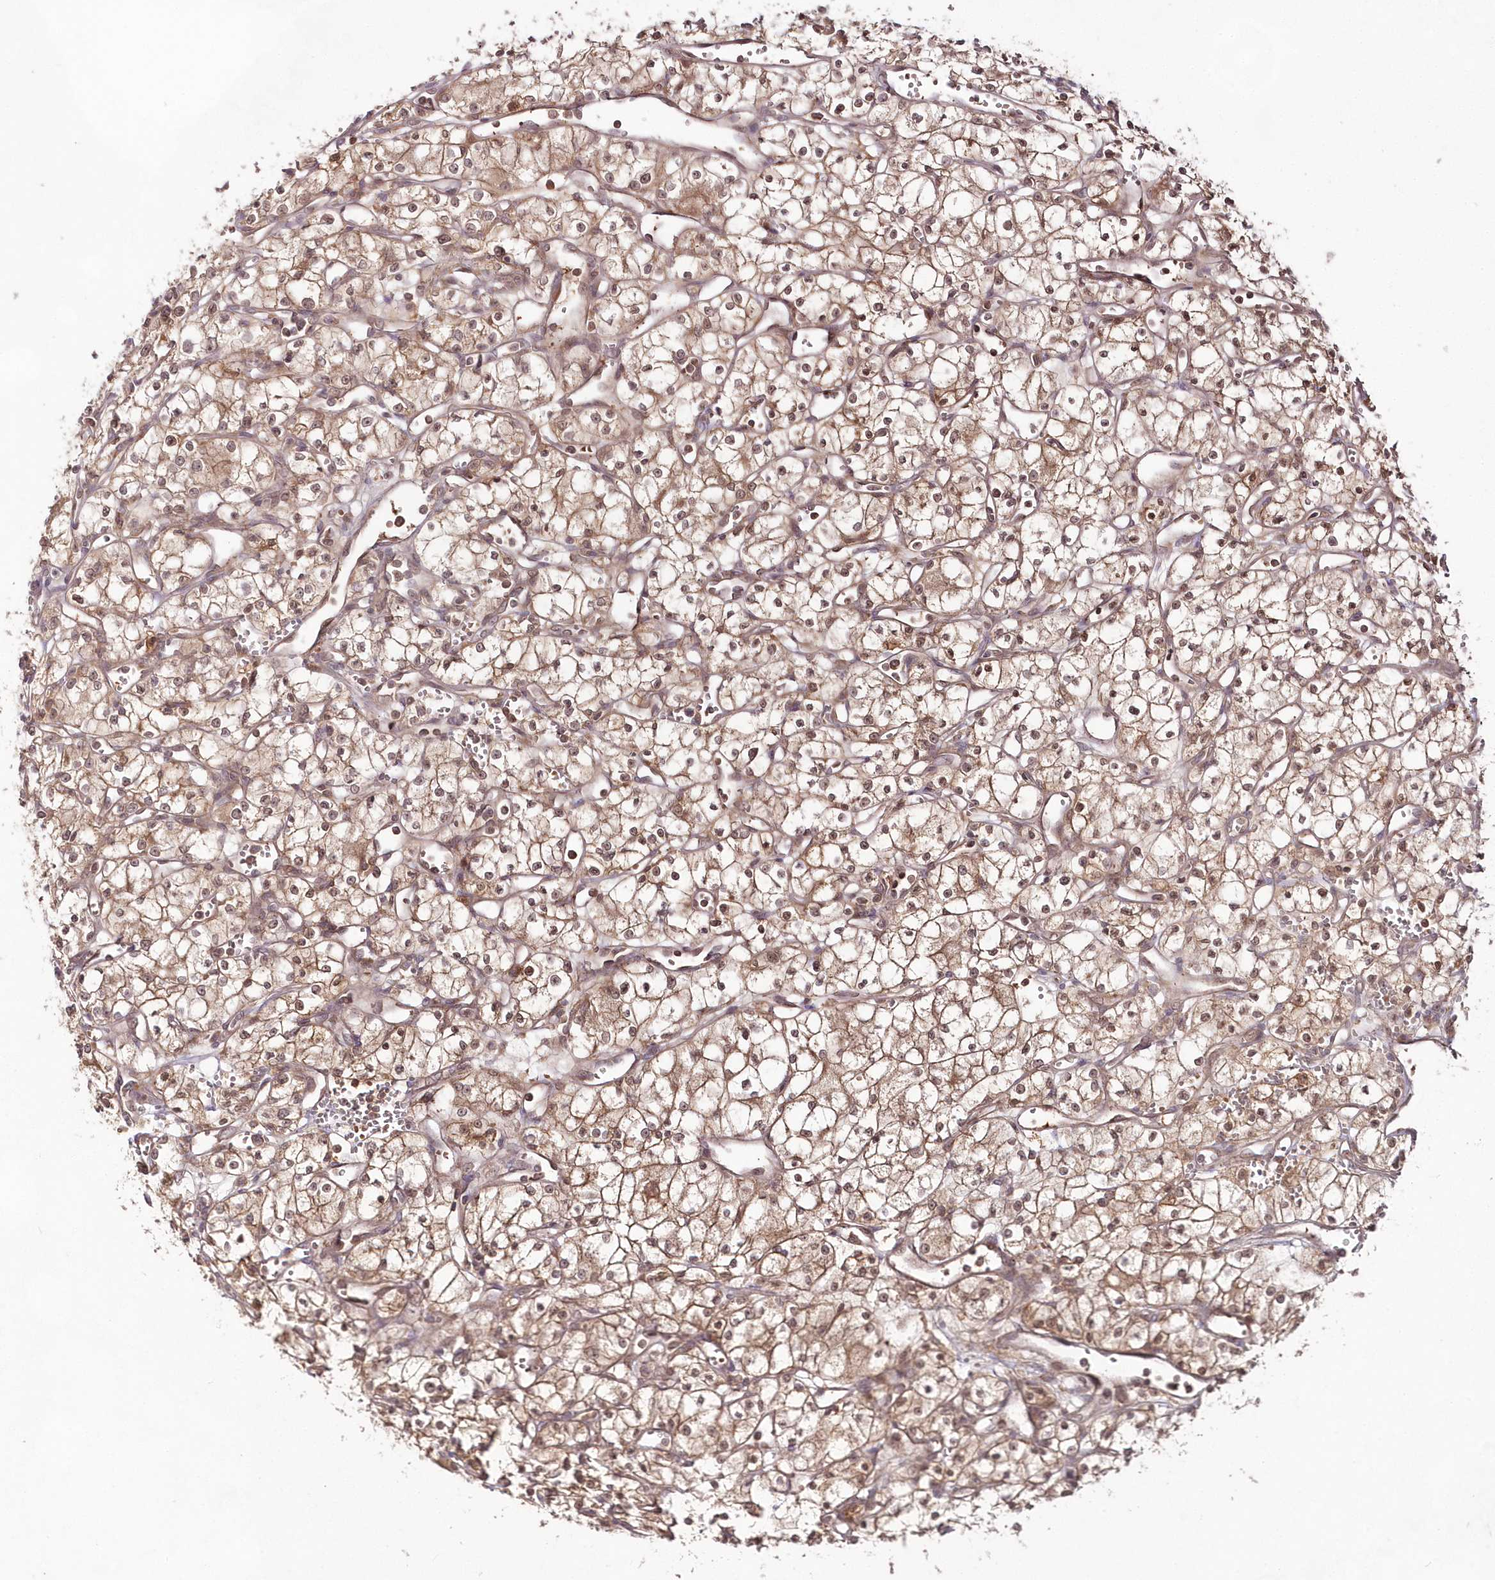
{"staining": {"intensity": "moderate", "quantity": ">75%", "location": "cytoplasmic/membranous,nuclear"}, "tissue": "renal cancer", "cell_type": "Tumor cells", "image_type": "cancer", "snomed": [{"axis": "morphology", "description": "Adenocarcinoma, NOS"}, {"axis": "topography", "description": "Kidney"}], "caption": "This is an image of immunohistochemistry (IHC) staining of renal adenocarcinoma, which shows moderate expression in the cytoplasmic/membranous and nuclear of tumor cells.", "gene": "IMPA1", "patient": {"sex": "male", "age": 59}}